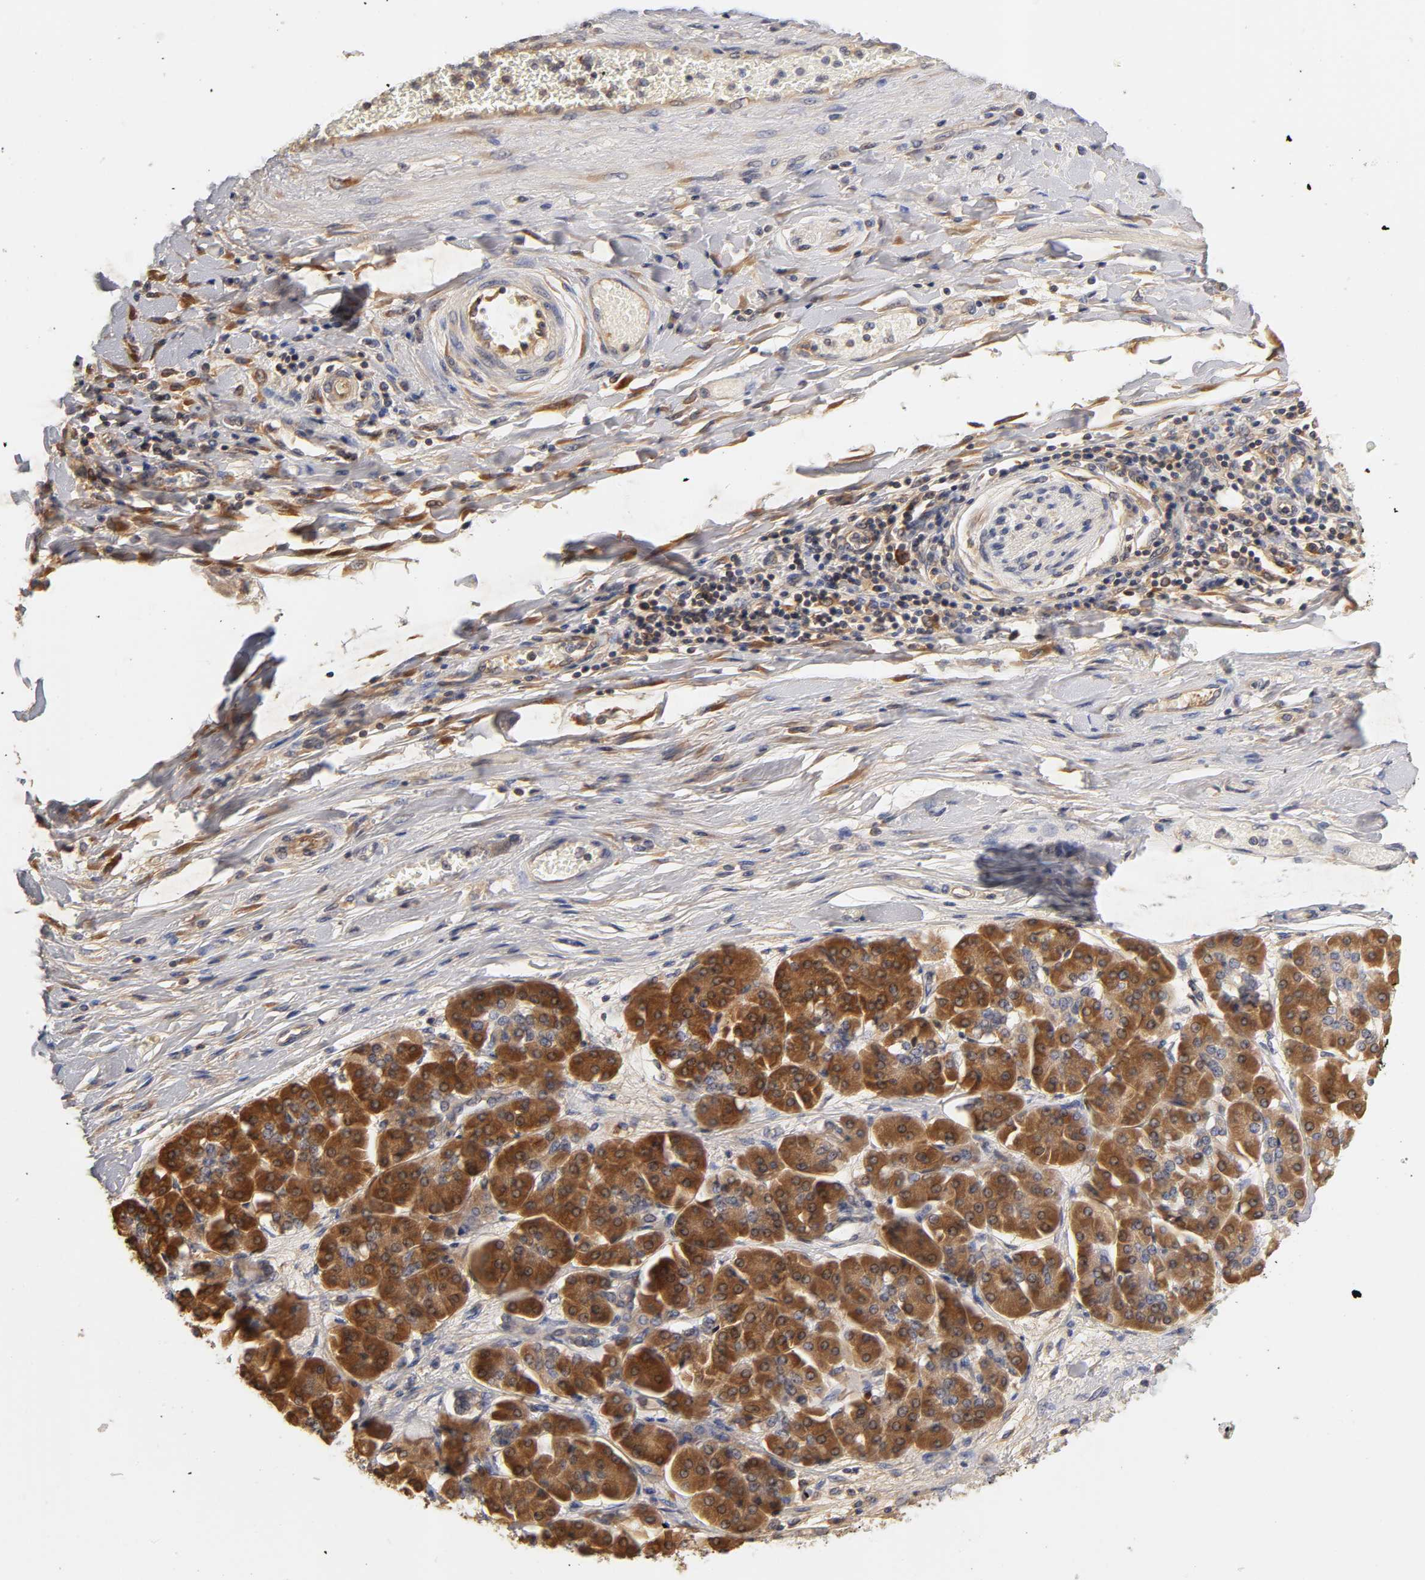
{"staining": {"intensity": "moderate", "quantity": ">75%", "location": "cytoplasmic/membranous"}, "tissue": "pancreatic cancer", "cell_type": "Tumor cells", "image_type": "cancer", "snomed": [{"axis": "morphology", "description": "Adenocarcinoma, NOS"}, {"axis": "topography", "description": "Pancreas"}], "caption": "Protein staining displays moderate cytoplasmic/membranous expression in approximately >75% of tumor cells in adenocarcinoma (pancreatic).", "gene": "RPS29", "patient": {"sex": "male", "age": 46}}